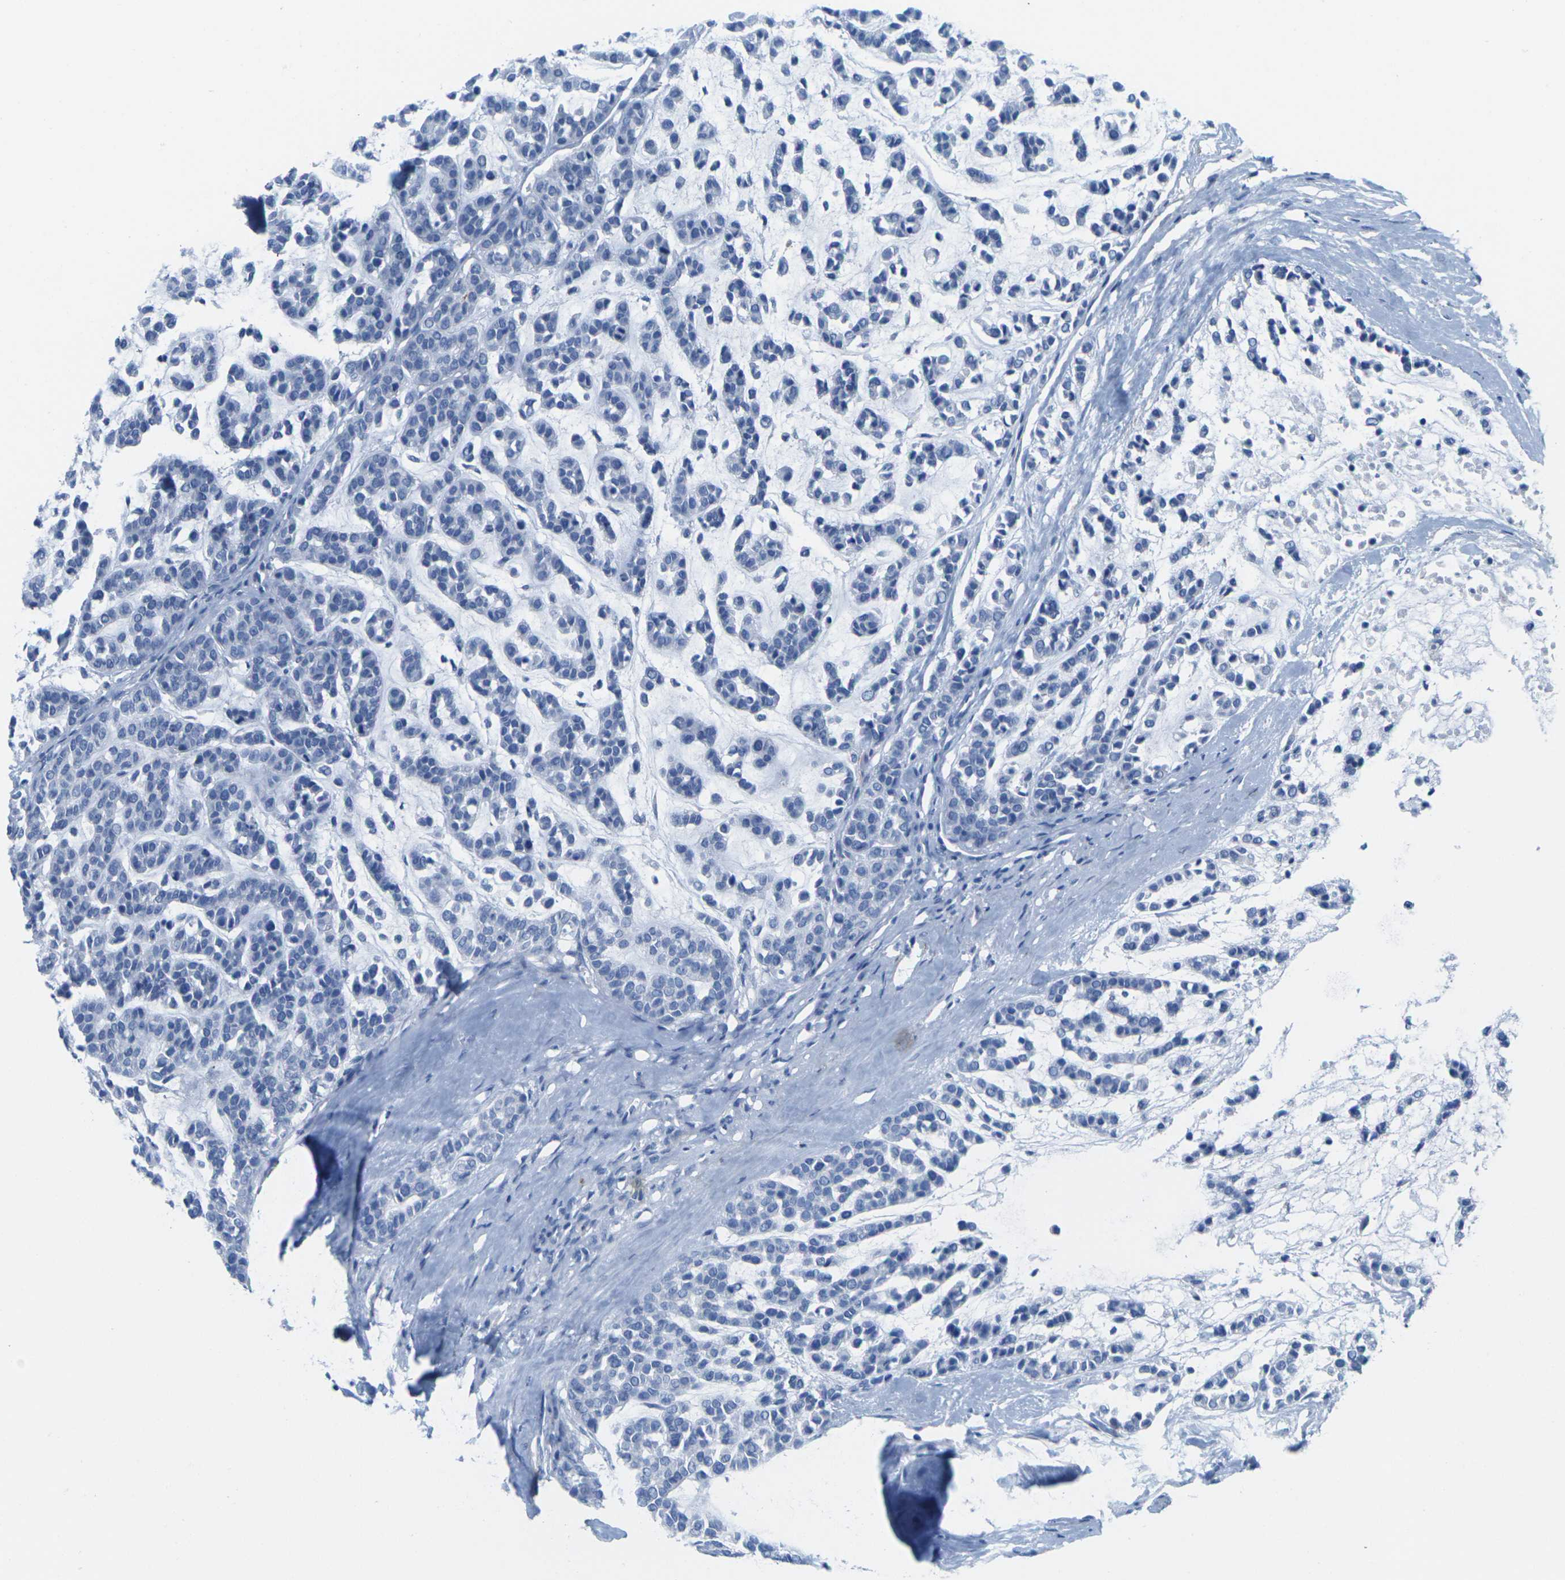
{"staining": {"intensity": "negative", "quantity": "none", "location": "none"}, "tissue": "head and neck cancer", "cell_type": "Tumor cells", "image_type": "cancer", "snomed": [{"axis": "morphology", "description": "Adenocarcinoma, NOS"}, {"axis": "morphology", "description": "Adenoma, NOS"}, {"axis": "topography", "description": "Head-Neck"}], "caption": "Tumor cells show no significant protein expression in head and neck cancer.", "gene": "CNN1", "patient": {"sex": "female", "age": 55}}